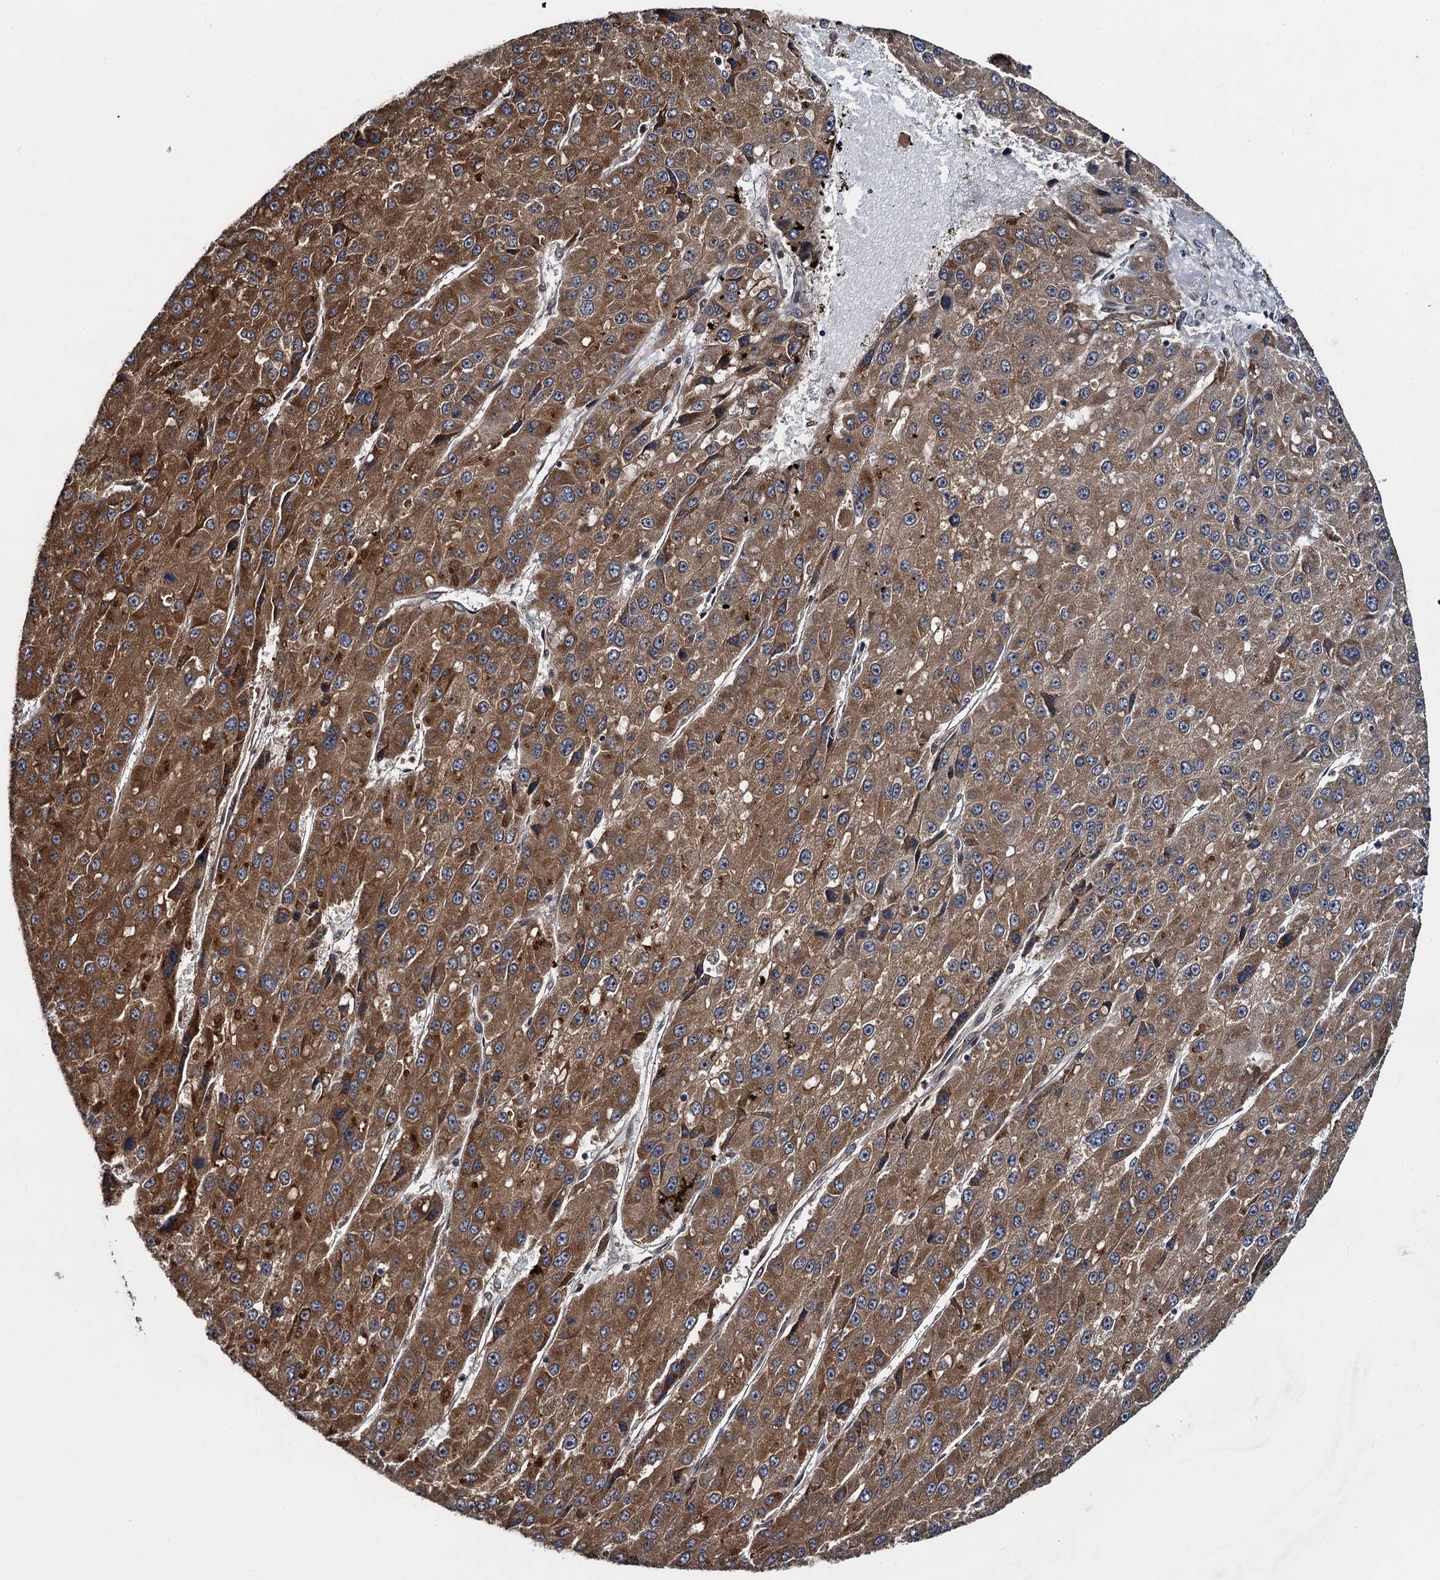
{"staining": {"intensity": "strong", "quantity": ">75%", "location": "cytoplasmic/membranous"}, "tissue": "liver cancer", "cell_type": "Tumor cells", "image_type": "cancer", "snomed": [{"axis": "morphology", "description": "Carcinoma, Hepatocellular, NOS"}, {"axis": "topography", "description": "Liver"}], "caption": "Hepatocellular carcinoma (liver) was stained to show a protein in brown. There is high levels of strong cytoplasmic/membranous positivity in about >75% of tumor cells.", "gene": "EVX2", "patient": {"sex": "female", "age": 73}}